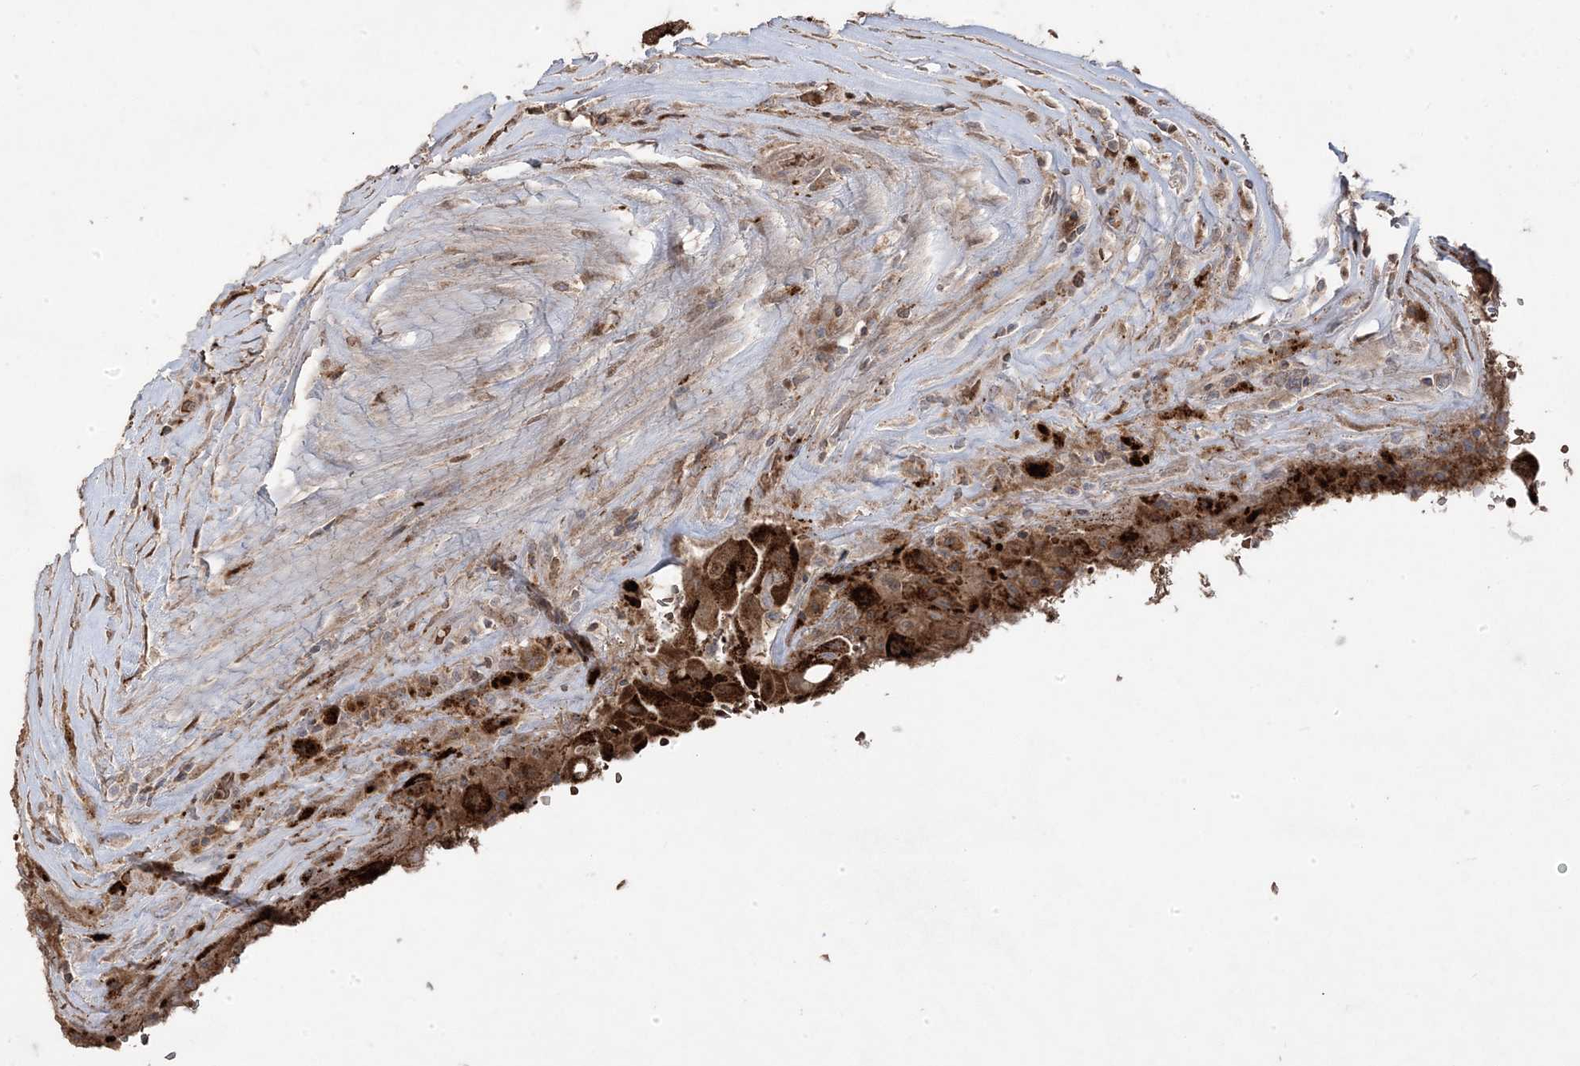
{"staining": {"intensity": "strong", "quantity": ">75%", "location": "cytoplasmic/membranous"}, "tissue": "thyroid cancer", "cell_type": "Tumor cells", "image_type": "cancer", "snomed": [{"axis": "morphology", "description": "Papillary adenocarcinoma, NOS"}, {"axis": "topography", "description": "Thyroid gland"}], "caption": "The image displays staining of thyroid cancer, revealing strong cytoplasmic/membranous protein positivity (brown color) within tumor cells.", "gene": "PPOX", "patient": {"sex": "male", "age": 77}}